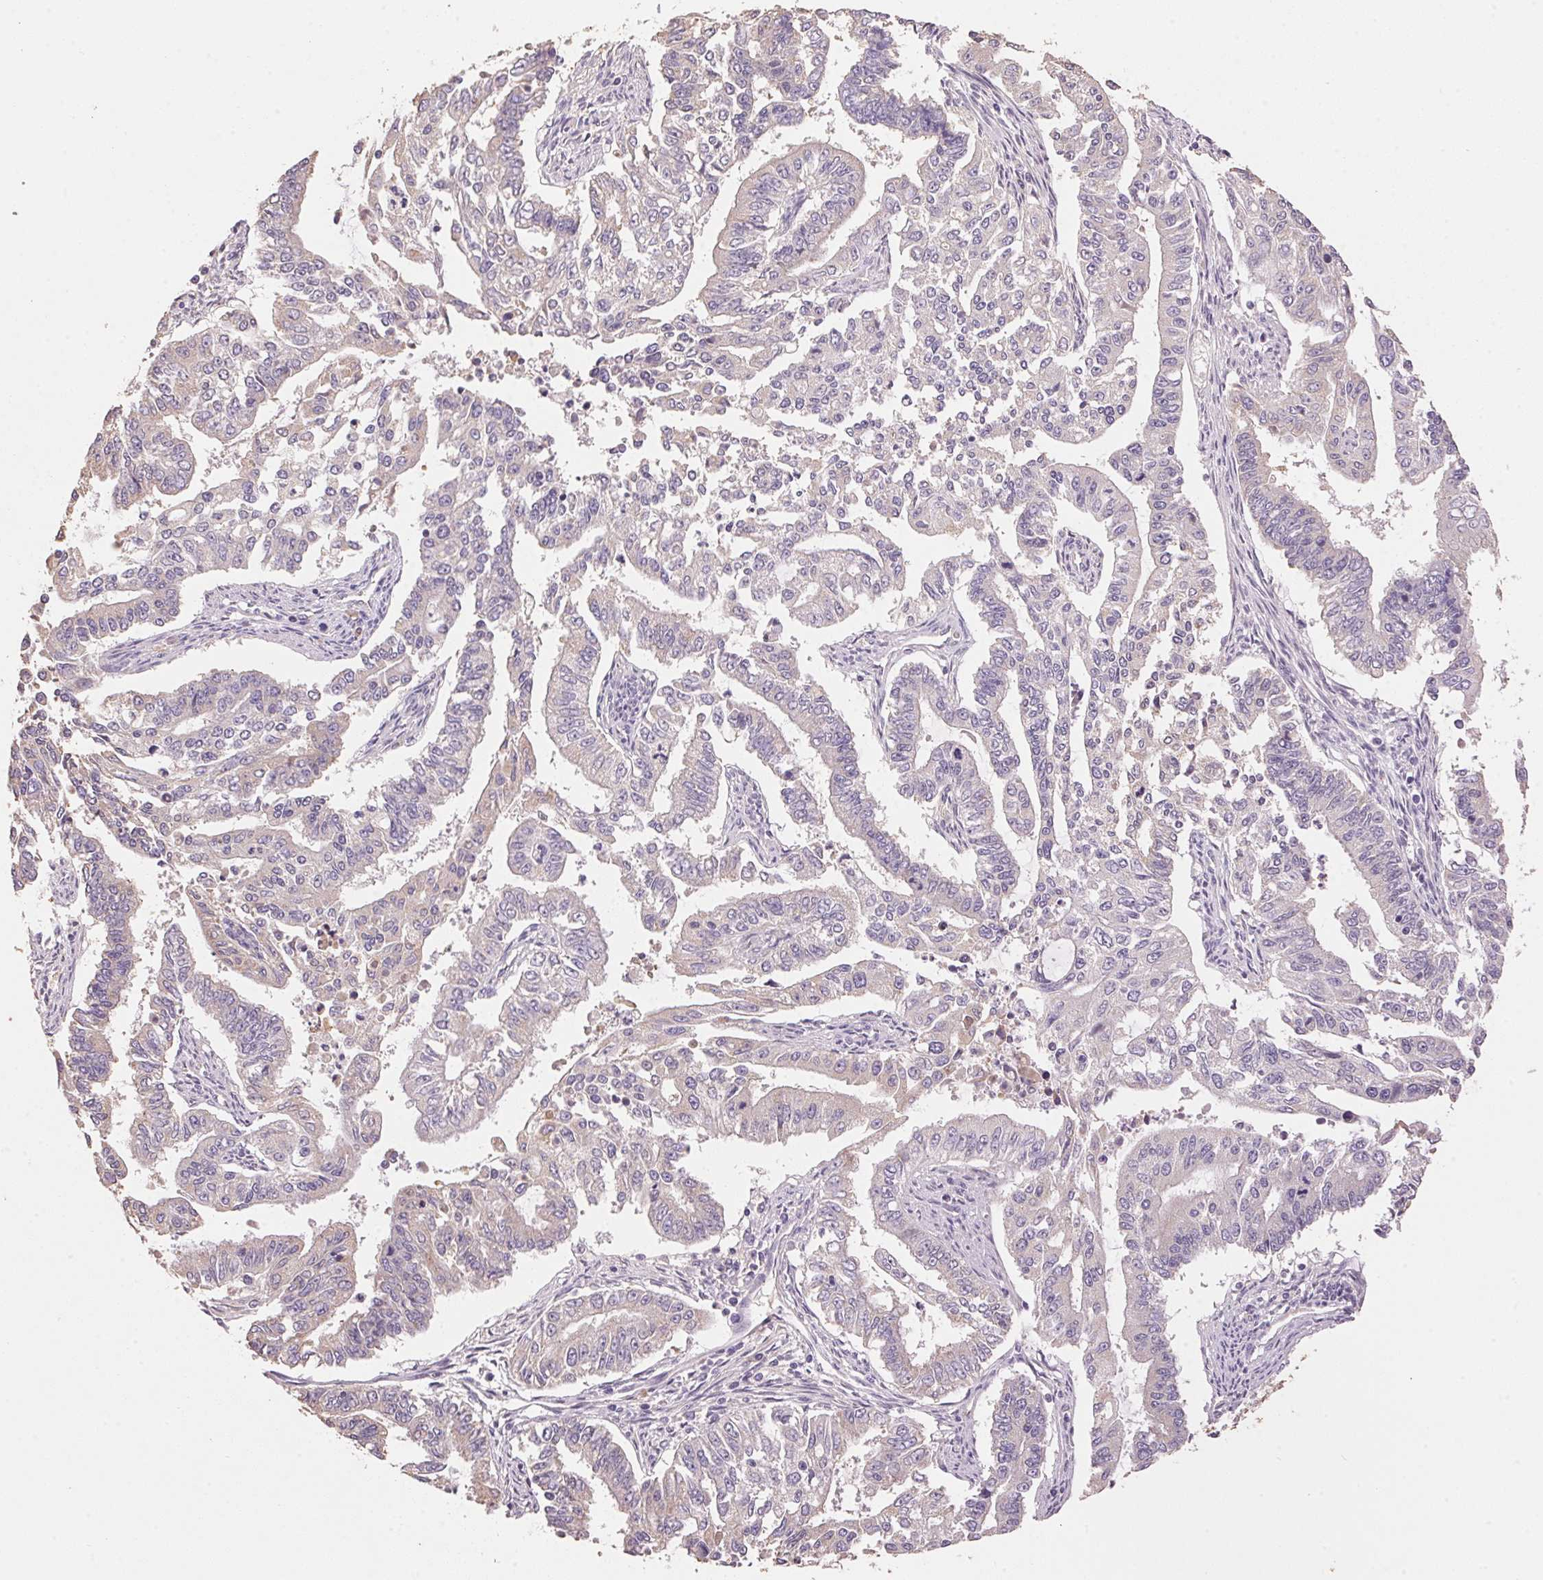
{"staining": {"intensity": "negative", "quantity": "none", "location": "none"}, "tissue": "endometrial cancer", "cell_type": "Tumor cells", "image_type": "cancer", "snomed": [{"axis": "morphology", "description": "Adenocarcinoma, NOS"}, {"axis": "topography", "description": "Uterus"}], "caption": "This is a photomicrograph of immunohistochemistry (IHC) staining of endometrial cancer, which shows no expression in tumor cells.", "gene": "LYZL6", "patient": {"sex": "female", "age": 59}}